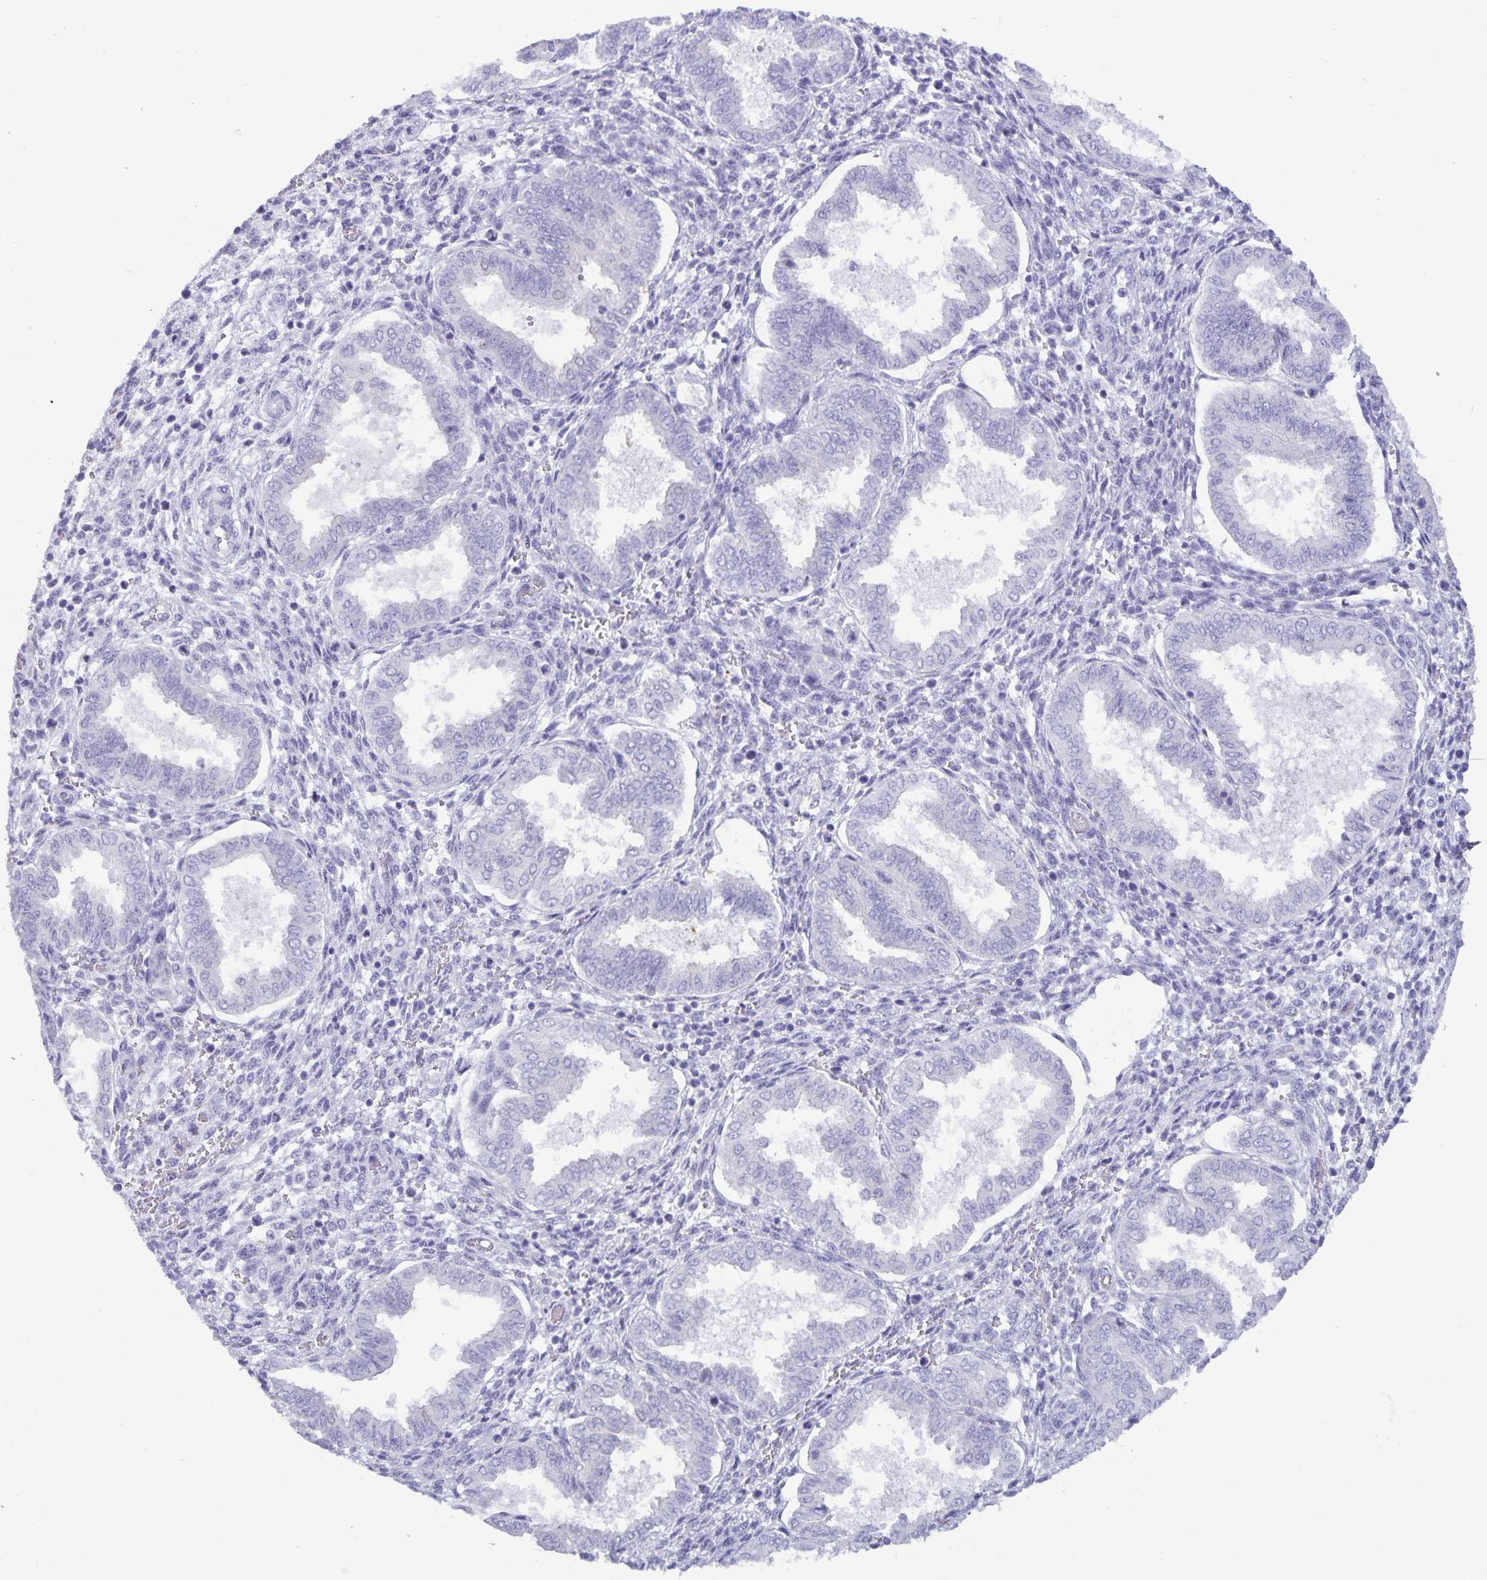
{"staining": {"intensity": "negative", "quantity": "none", "location": "none"}, "tissue": "endometrium", "cell_type": "Cells in endometrial stroma", "image_type": "normal", "snomed": [{"axis": "morphology", "description": "Normal tissue, NOS"}, {"axis": "topography", "description": "Endometrium"}], "caption": "This histopathology image is of benign endometrium stained with immunohistochemistry (IHC) to label a protein in brown with the nuclei are counter-stained blue. There is no staining in cells in endometrial stroma.", "gene": "IBTK", "patient": {"sex": "female", "age": 24}}